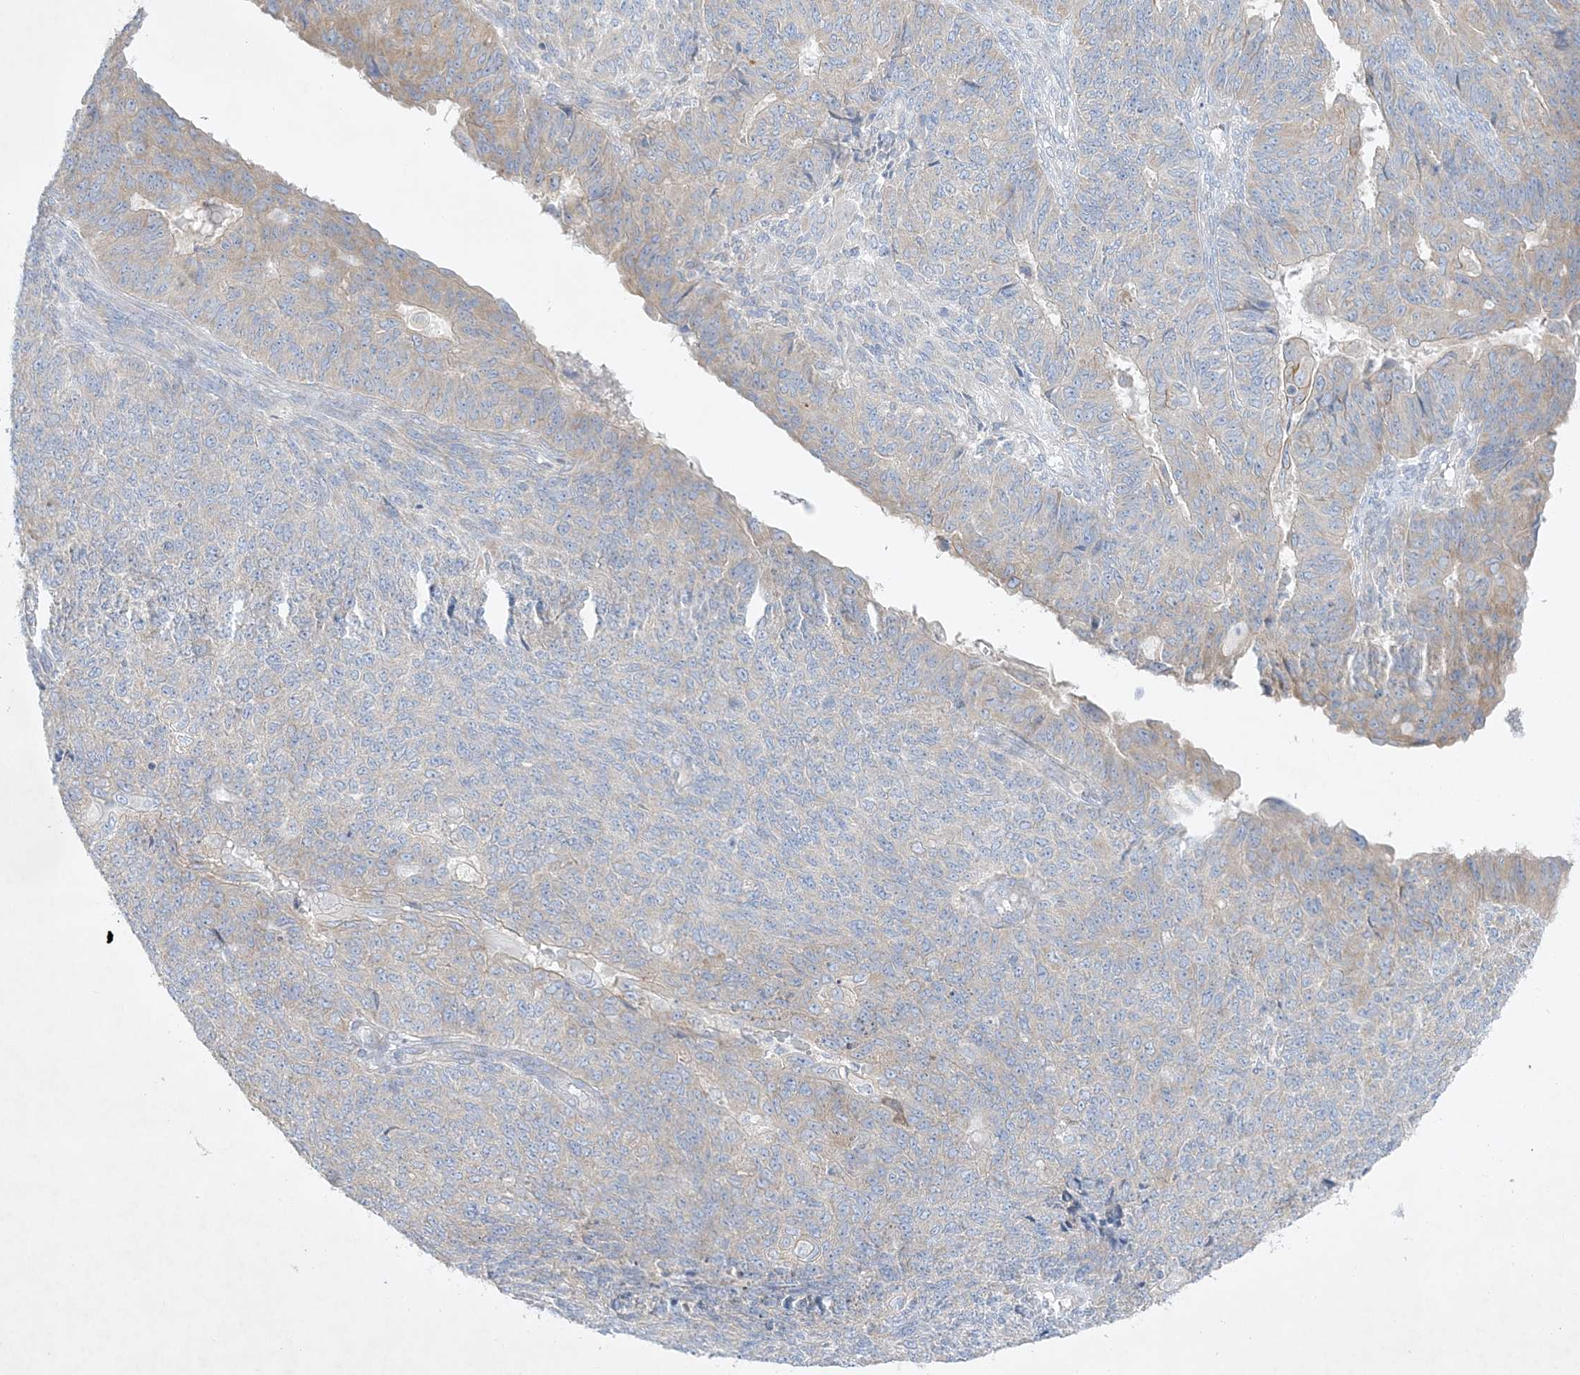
{"staining": {"intensity": "weak", "quantity": "<25%", "location": "cytoplasmic/membranous"}, "tissue": "endometrial cancer", "cell_type": "Tumor cells", "image_type": "cancer", "snomed": [{"axis": "morphology", "description": "Adenocarcinoma, NOS"}, {"axis": "topography", "description": "Endometrium"}], "caption": "A high-resolution image shows IHC staining of endometrial cancer, which displays no significant staining in tumor cells. (DAB immunohistochemistry visualized using brightfield microscopy, high magnification).", "gene": "FARSB", "patient": {"sex": "female", "age": 32}}